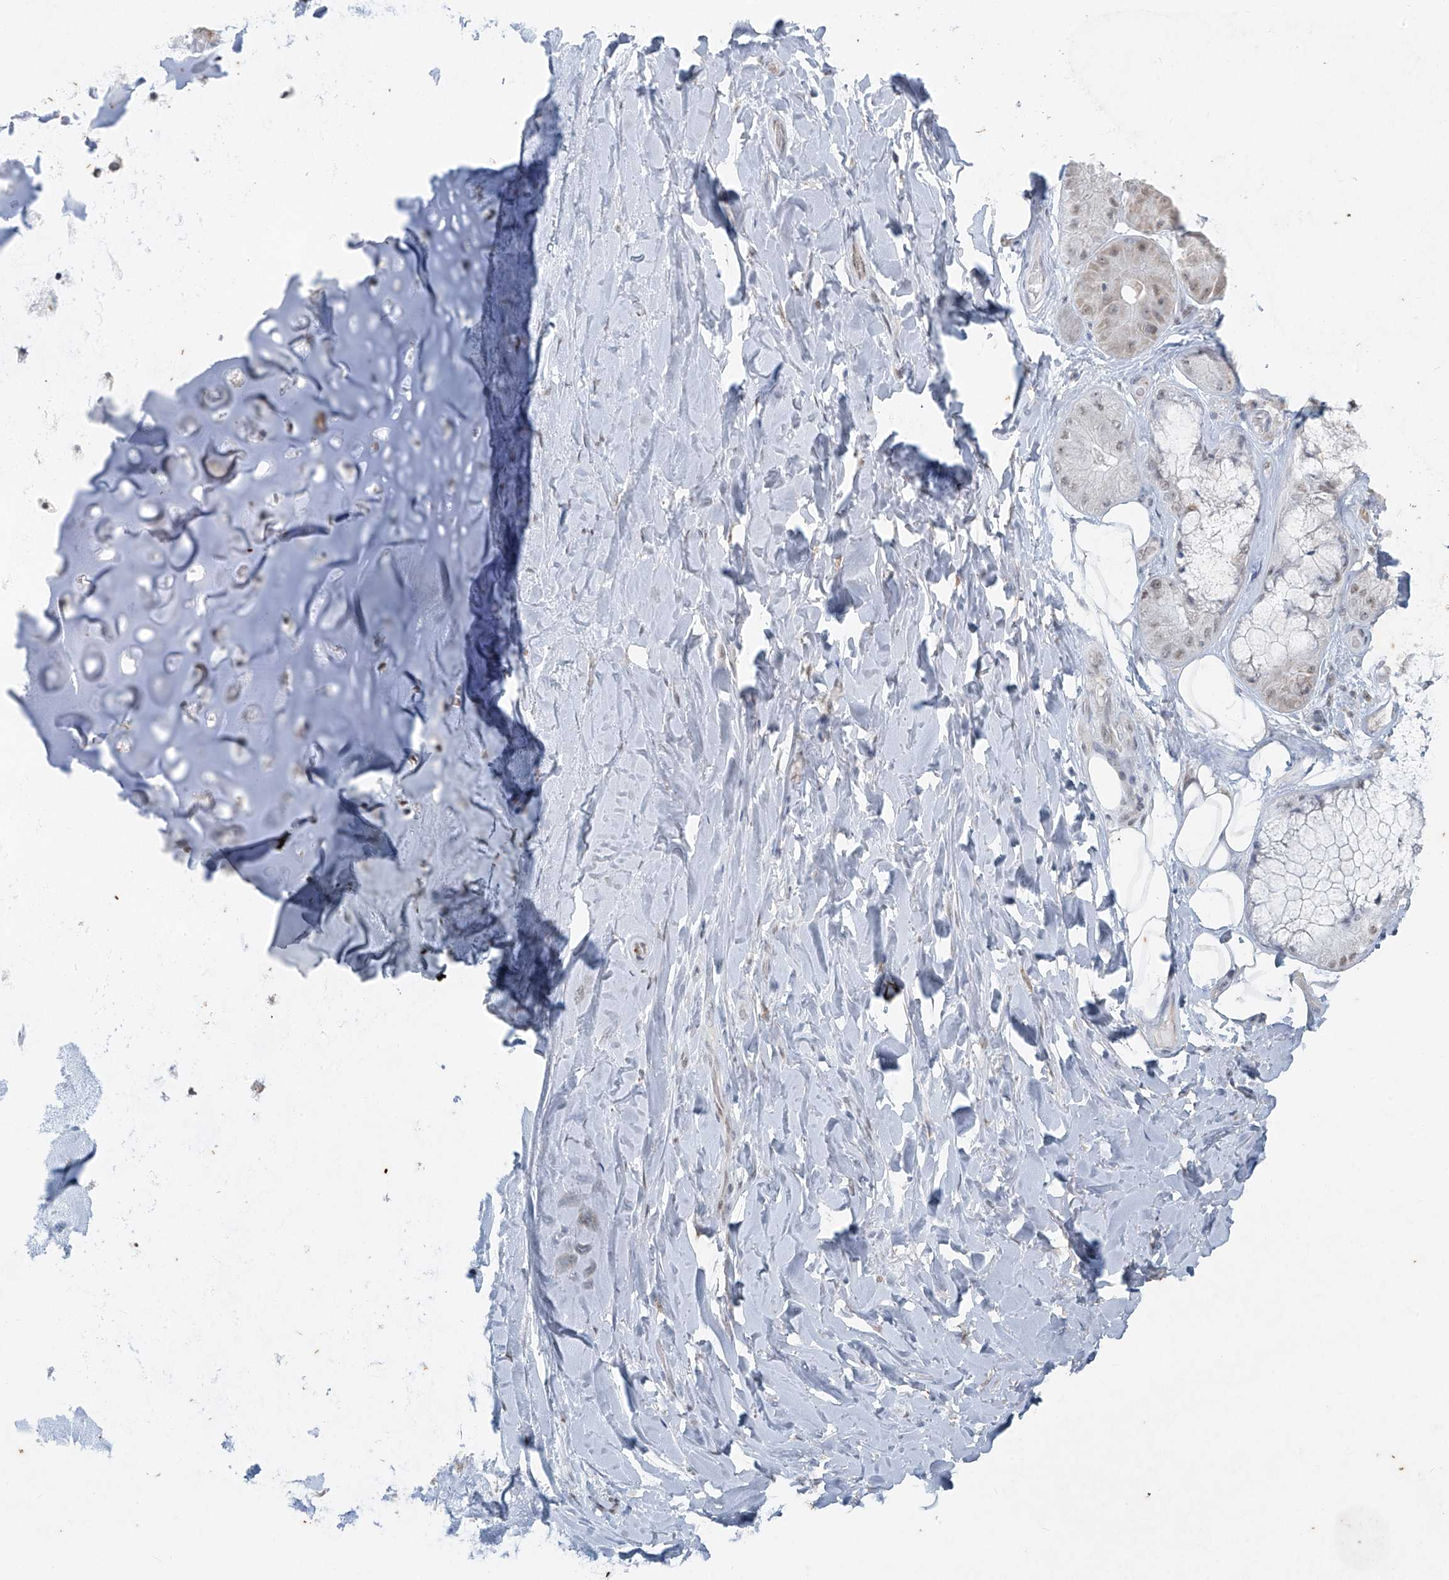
{"staining": {"intensity": "weak", "quantity": "25%-75%", "location": "nuclear"}, "tissue": "adipose tissue", "cell_type": "Adipocytes", "image_type": "normal", "snomed": [{"axis": "morphology", "description": "Normal tissue, NOS"}, {"axis": "morphology", "description": "Squamous cell carcinoma, NOS"}, {"axis": "topography", "description": "Lymph node"}, {"axis": "topography", "description": "Bronchus"}, {"axis": "topography", "description": "Lung"}], "caption": "Adipose tissue stained for a protein reveals weak nuclear positivity in adipocytes. The staining was performed using DAB (3,3'-diaminobenzidine) to visualize the protein expression in brown, while the nuclei were stained in blue with hematoxylin (Magnification: 20x).", "gene": "TFEC", "patient": {"sex": "male", "age": 66}}